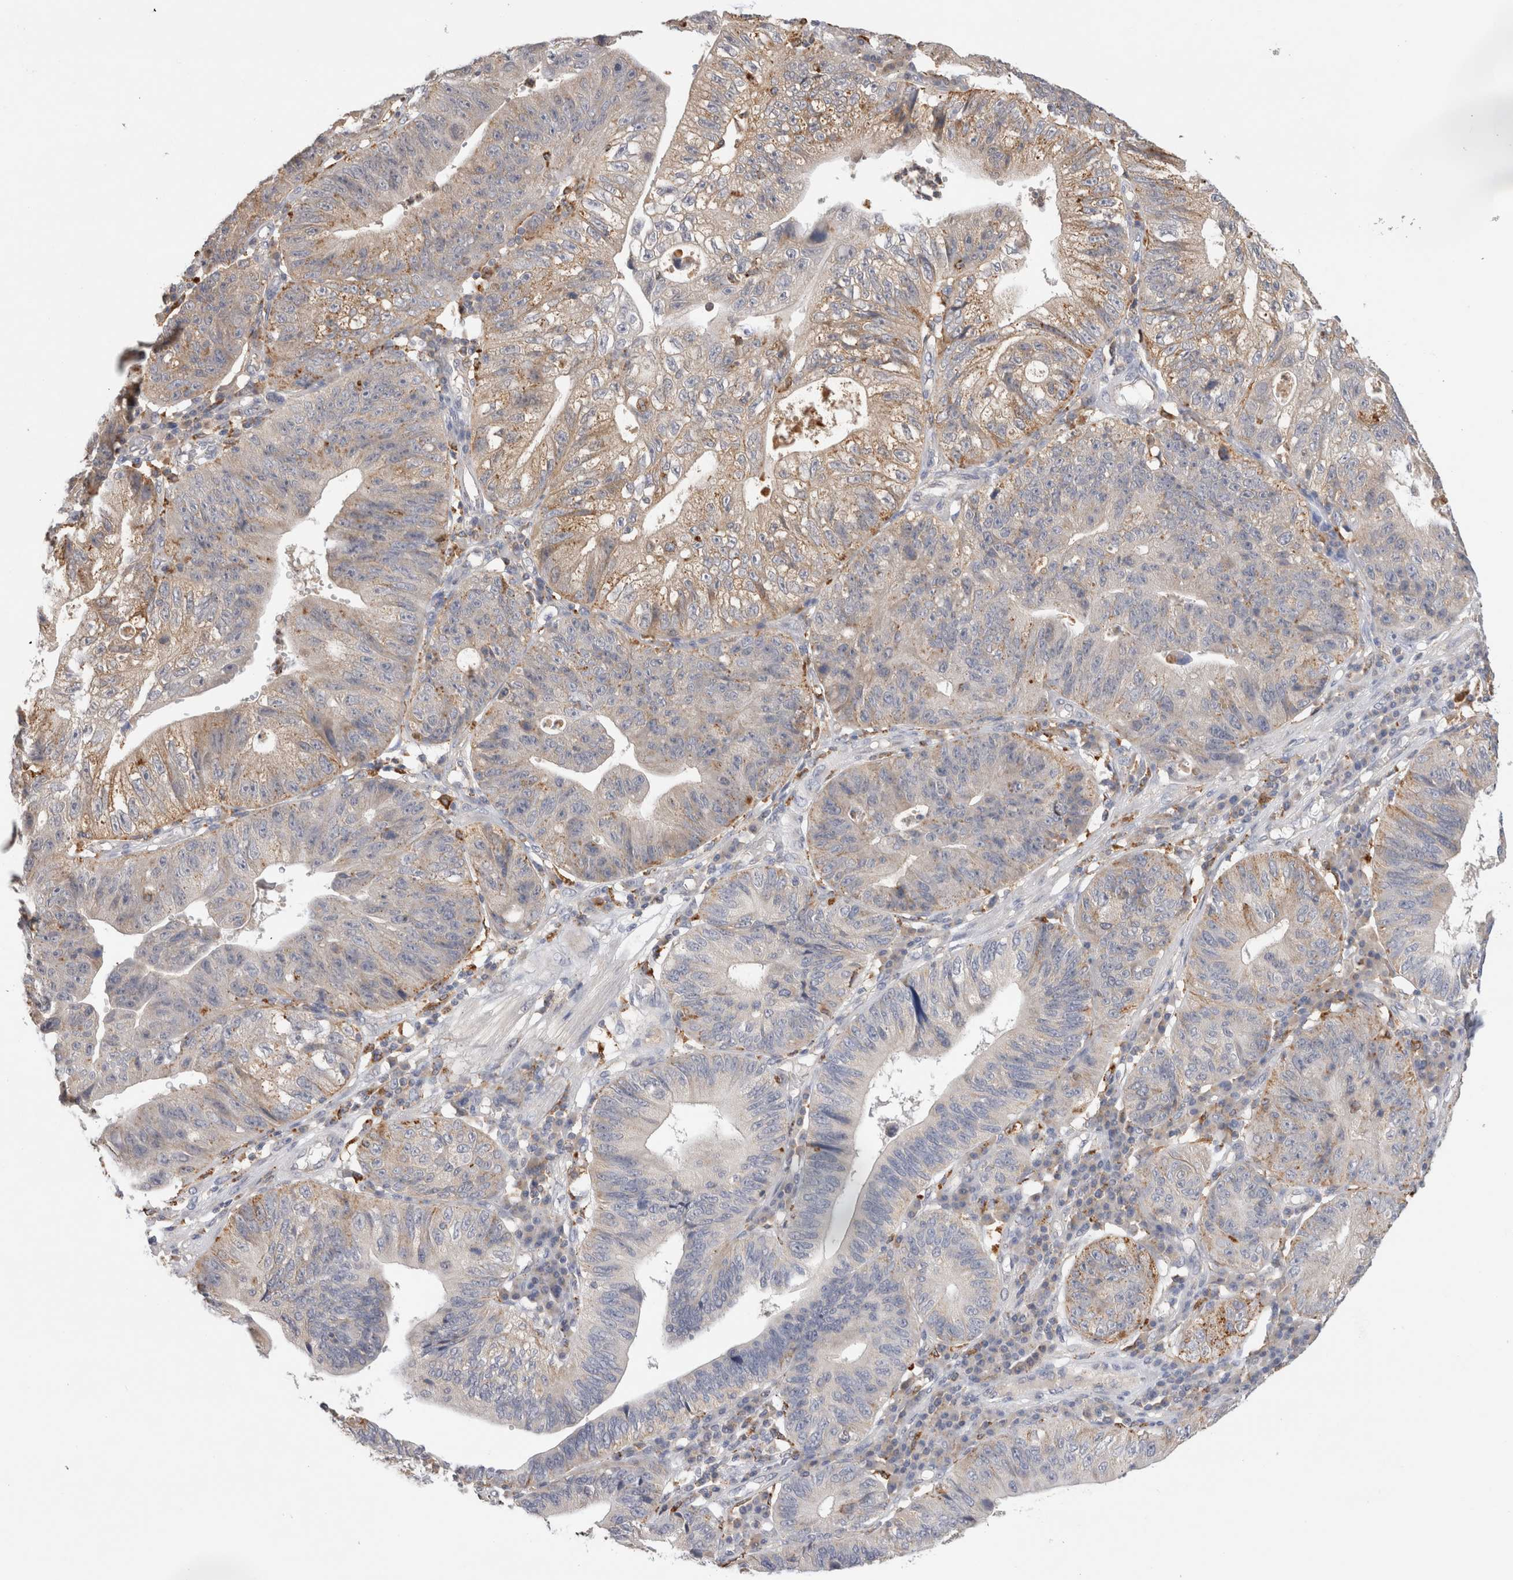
{"staining": {"intensity": "moderate", "quantity": "25%-75%", "location": "cytoplasmic/membranous"}, "tissue": "stomach cancer", "cell_type": "Tumor cells", "image_type": "cancer", "snomed": [{"axis": "morphology", "description": "Adenocarcinoma, NOS"}, {"axis": "topography", "description": "Stomach"}], "caption": "A histopathology image showing moderate cytoplasmic/membranous expression in about 25%-75% of tumor cells in stomach cancer (adenocarcinoma), as visualized by brown immunohistochemical staining.", "gene": "GNS", "patient": {"sex": "male", "age": 59}}